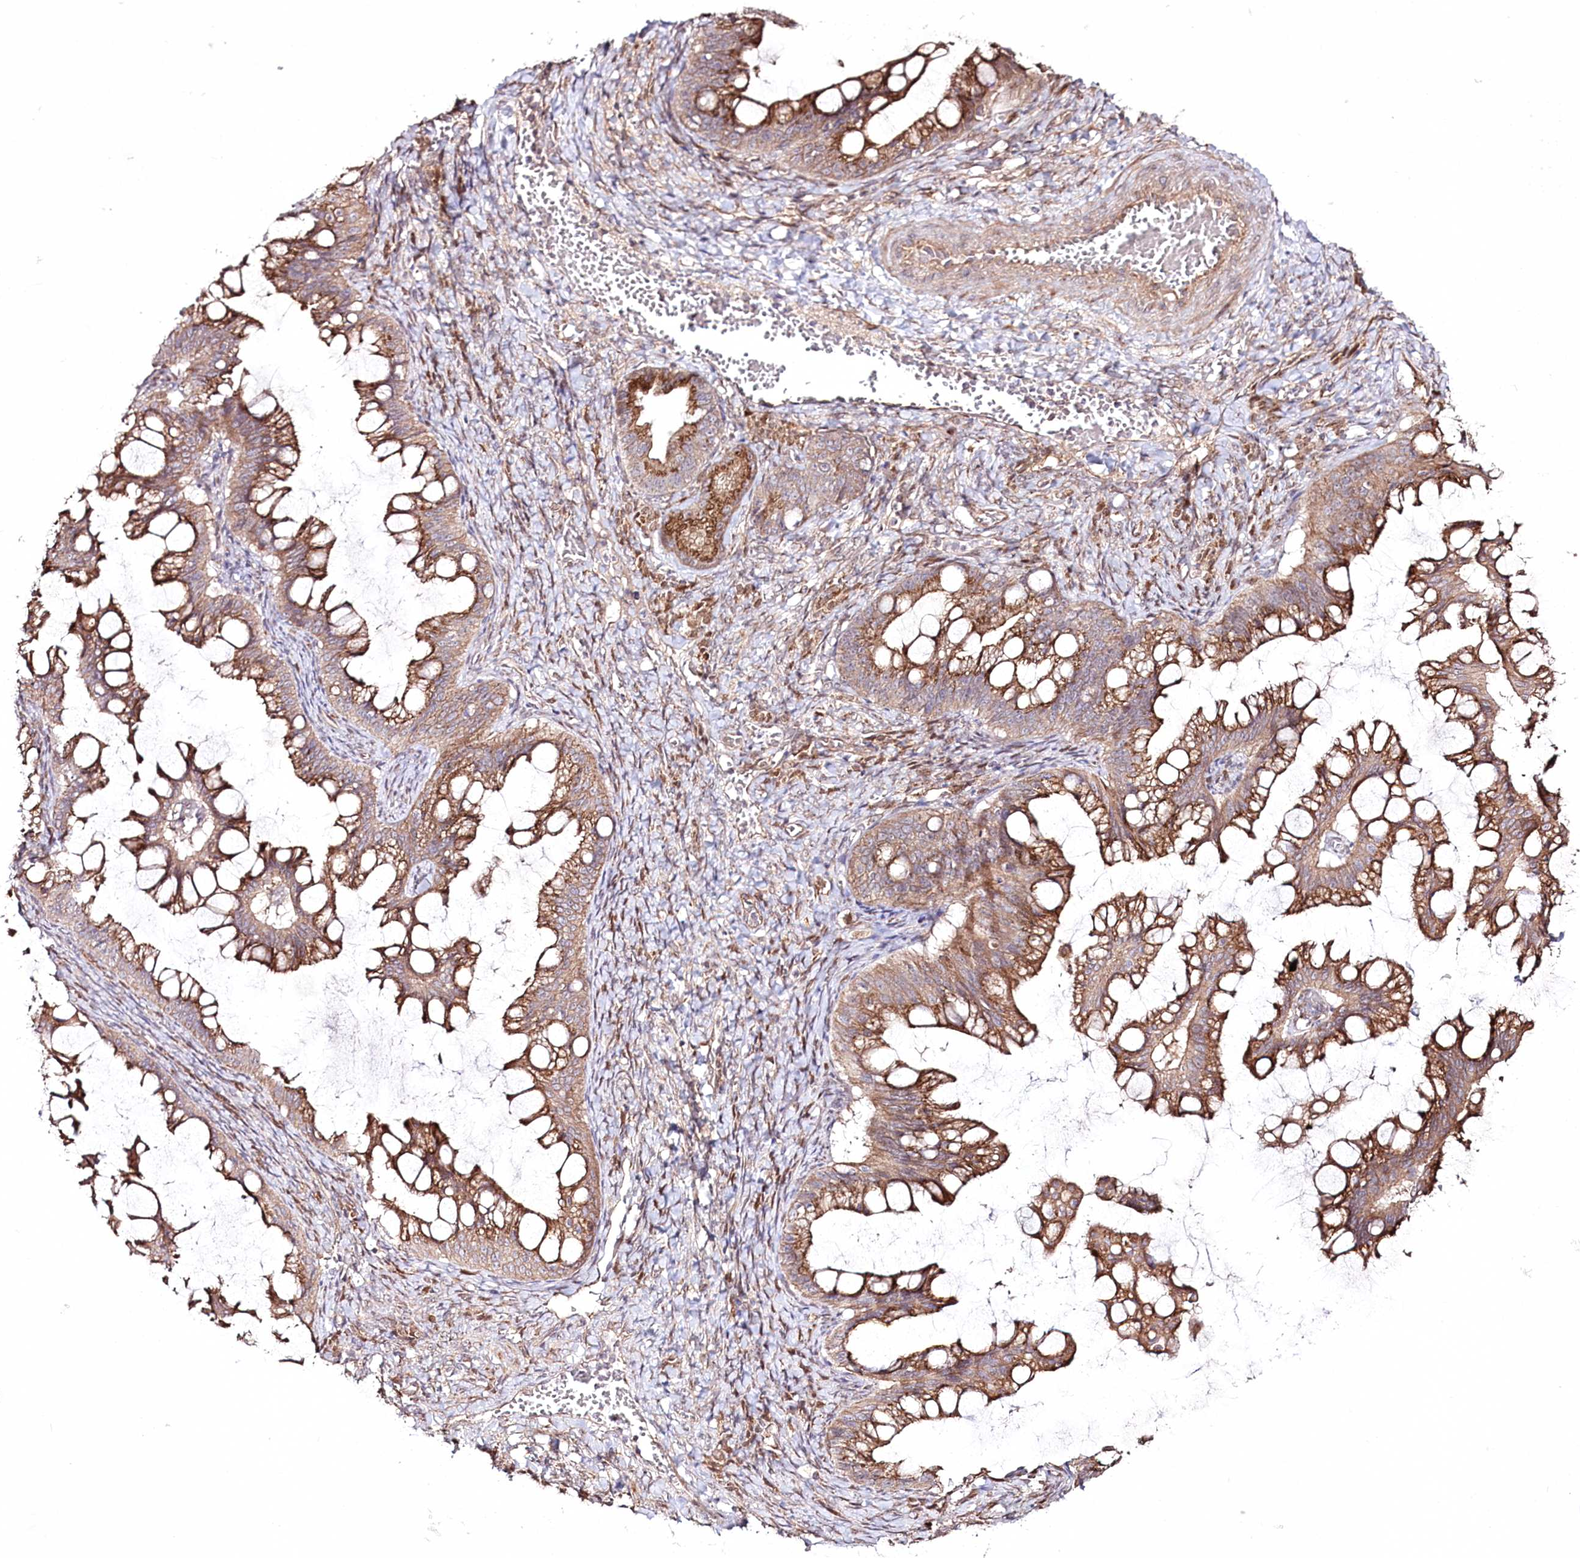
{"staining": {"intensity": "moderate", "quantity": ">75%", "location": "cytoplasmic/membranous"}, "tissue": "ovarian cancer", "cell_type": "Tumor cells", "image_type": "cancer", "snomed": [{"axis": "morphology", "description": "Cystadenocarcinoma, mucinous, NOS"}, {"axis": "topography", "description": "Ovary"}], "caption": "Ovarian cancer (mucinous cystadenocarcinoma) stained with IHC displays moderate cytoplasmic/membranous positivity in approximately >75% of tumor cells. Using DAB (brown) and hematoxylin (blue) stains, captured at high magnification using brightfield microscopy.", "gene": "REXO2", "patient": {"sex": "female", "age": 73}}